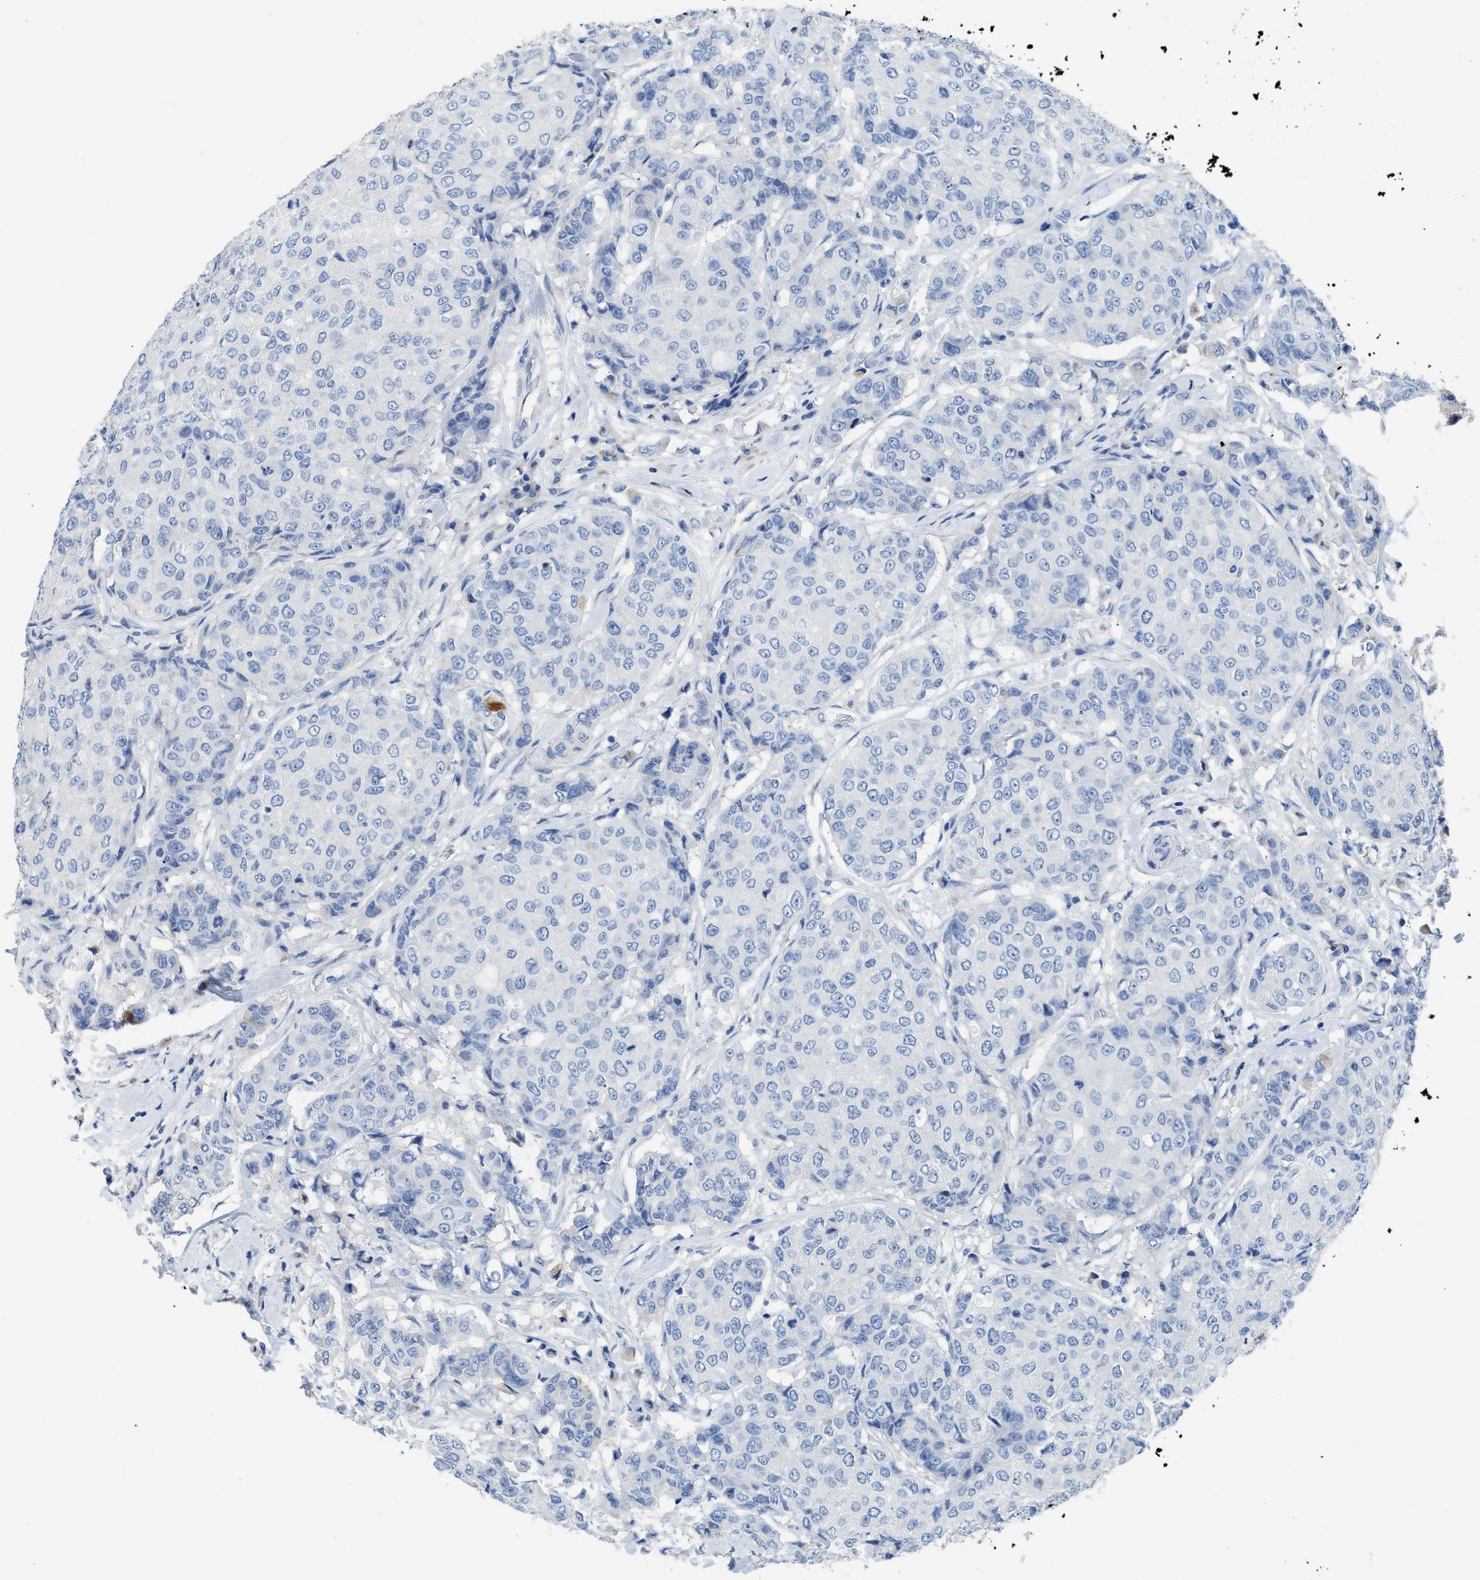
{"staining": {"intensity": "negative", "quantity": "none", "location": "none"}, "tissue": "breast cancer", "cell_type": "Tumor cells", "image_type": "cancer", "snomed": [{"axis": "morphology", "description": "Duct carcinoma"}, {"axis": "topography", "description": "Breast"}], "caption": "A micrograph of breast infiltrating ductal carcinoma stained for a protein exhibits no brown staining in tumor cells.", "gene": "C1S", "patient": {"sex": "female", "age": 27}}